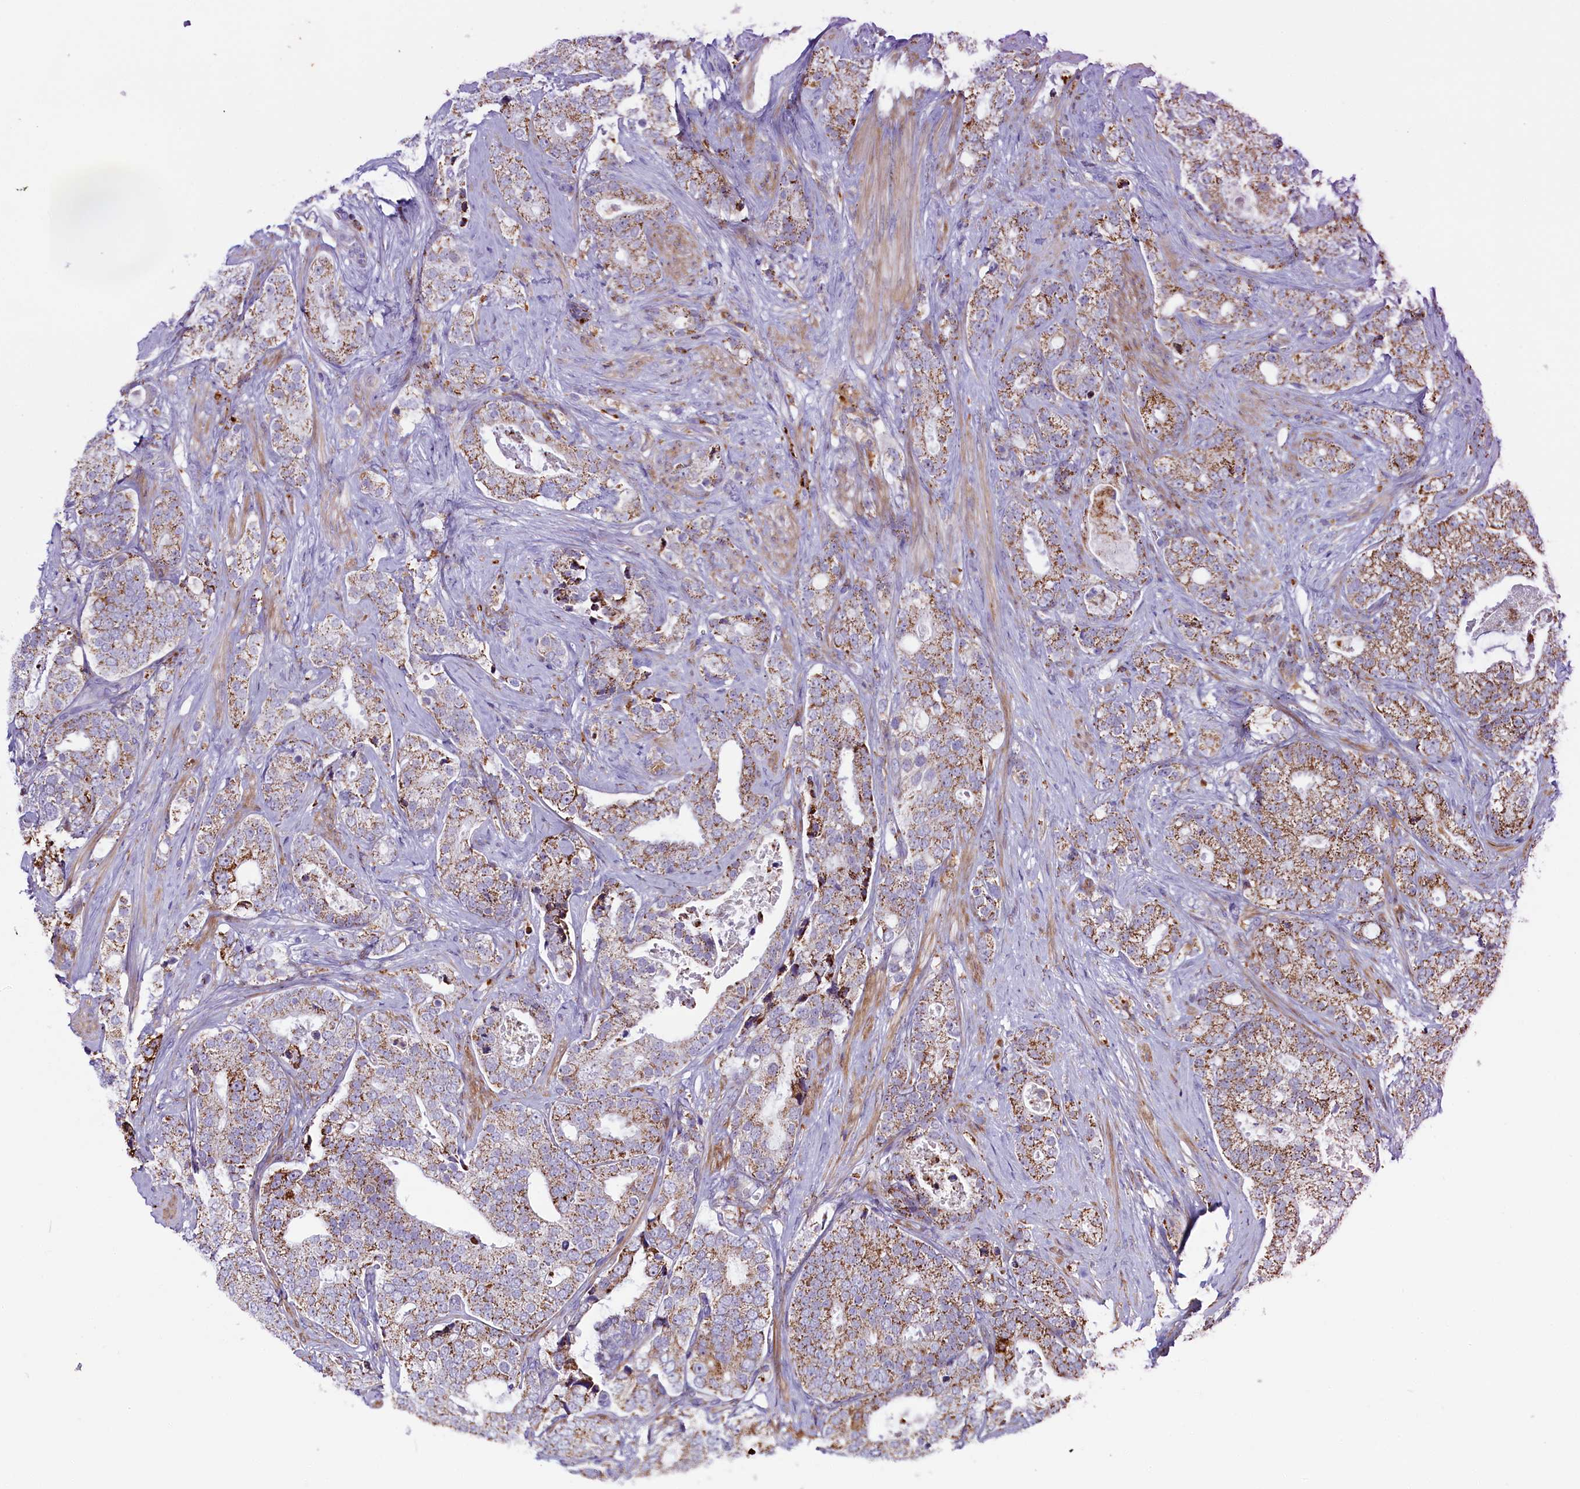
{"staining": {"intensity": "strong", "quantity": "25%-75%", "location": "cytoplasmic/membranous"}, "tissue": "prostate cancer", "cell_type": "Tumor cells", "image_type": "cancer", "snomed": [{"axis": "morphology", "description": "Adenocarcinoma, High grade"}, {"axis": "topography", "description": "Prostate and seminal vesicle, NOS"}], "caption": "Immunohistochemistry (IHC) histopathology image of human prostate adenocarcinoma (high-grade) stained for a protein (brown), which demonstrates high levels of strong cytoplasmic/membranous staining in approximately 25%-75% of tumor cells.", "gene": "IL20RA", "patient": {"sex": "male", "age": 67}}